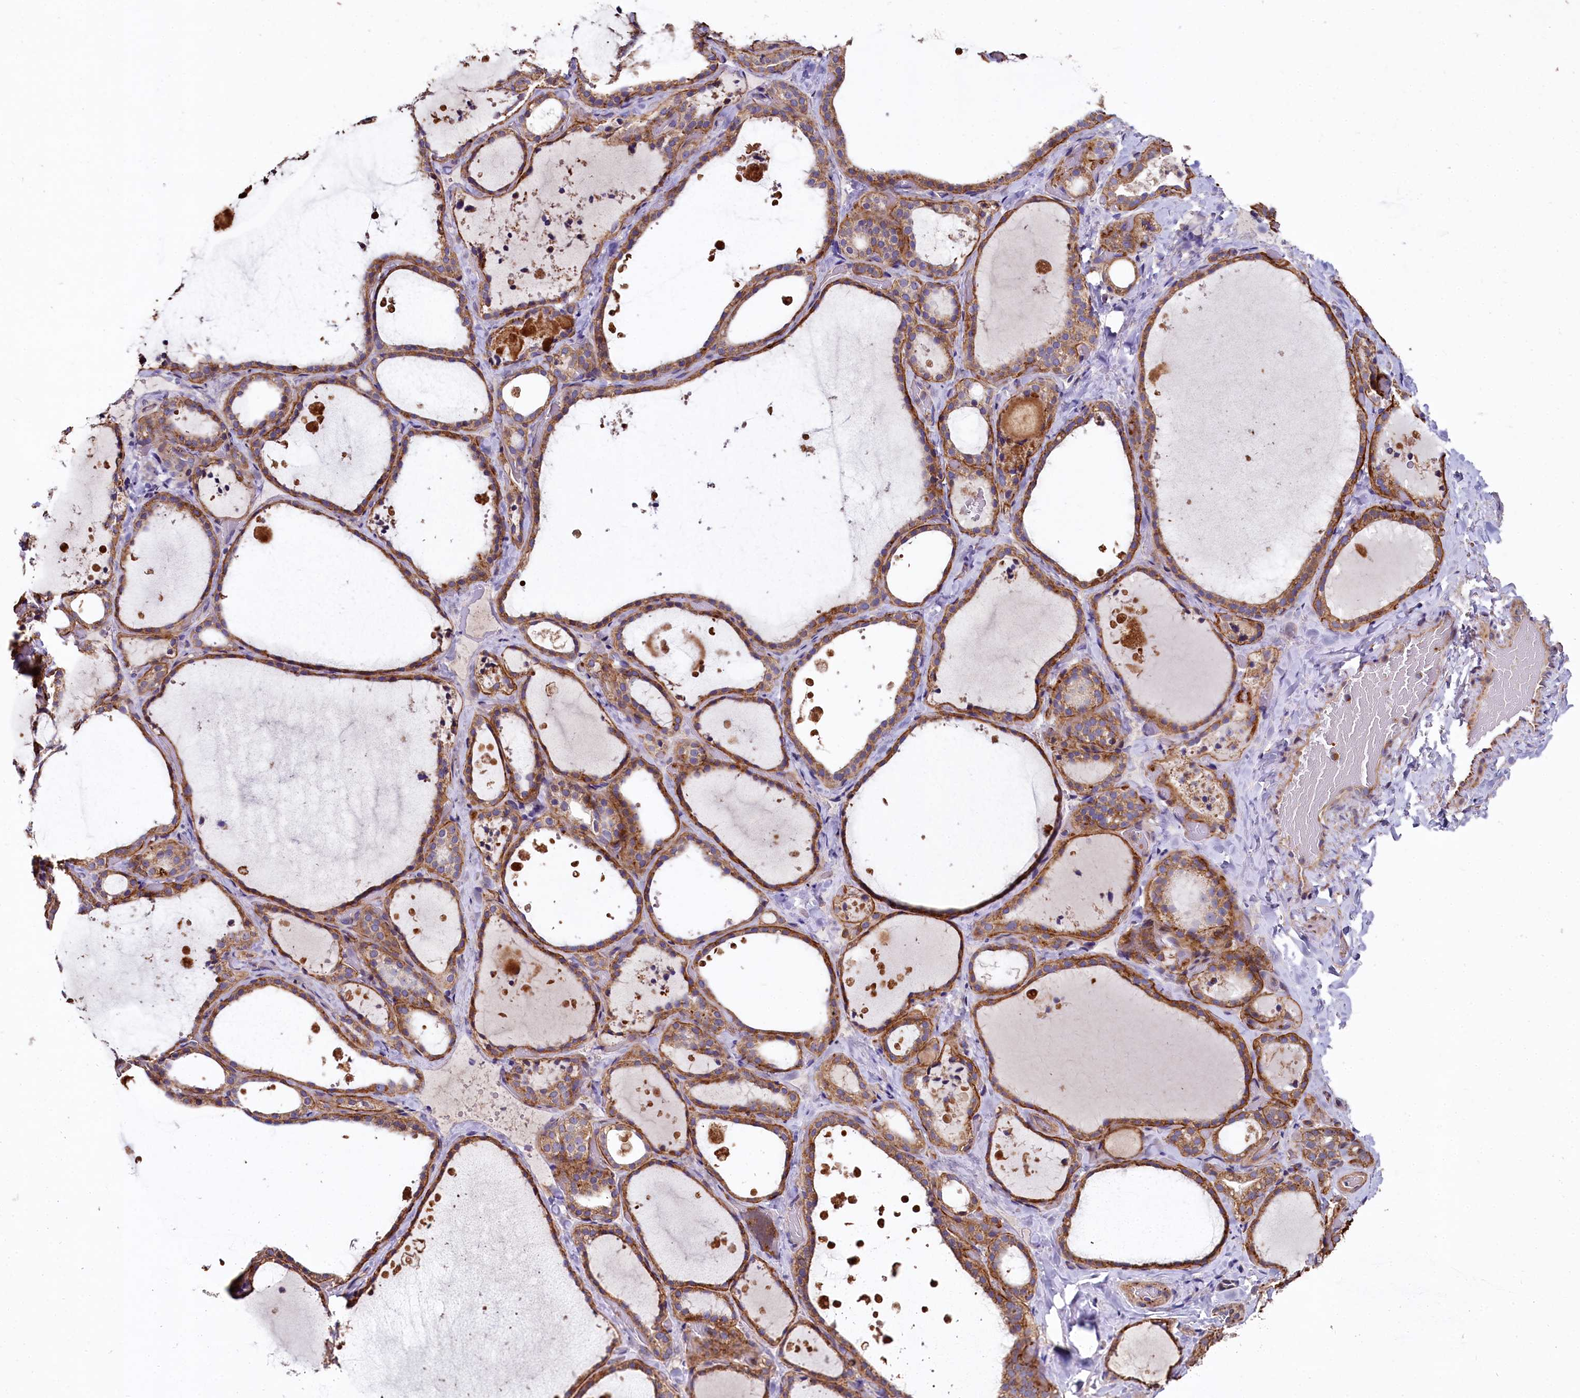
{"staining": {"intensity": "moderate", "quantity": ">75%", "location": "cytoplasmic/membranous"}, "tissue": "thyroid gland", "cell_type": "Glandular cells", "image_type": "normal", "snomed": [{"axis": "morphology", "description": "Normal tissue, NOS"}, {"axis": "topography", "description": "Thyroid gland"}], "caption": "Immunohistochemical staining of normal thyroid gland displays moderate cytoplasmic/membranous protein staining in about >75% of glandular cells.", "gene": "SPRYD3", "patient": {"sex": "female", "age": 44}}